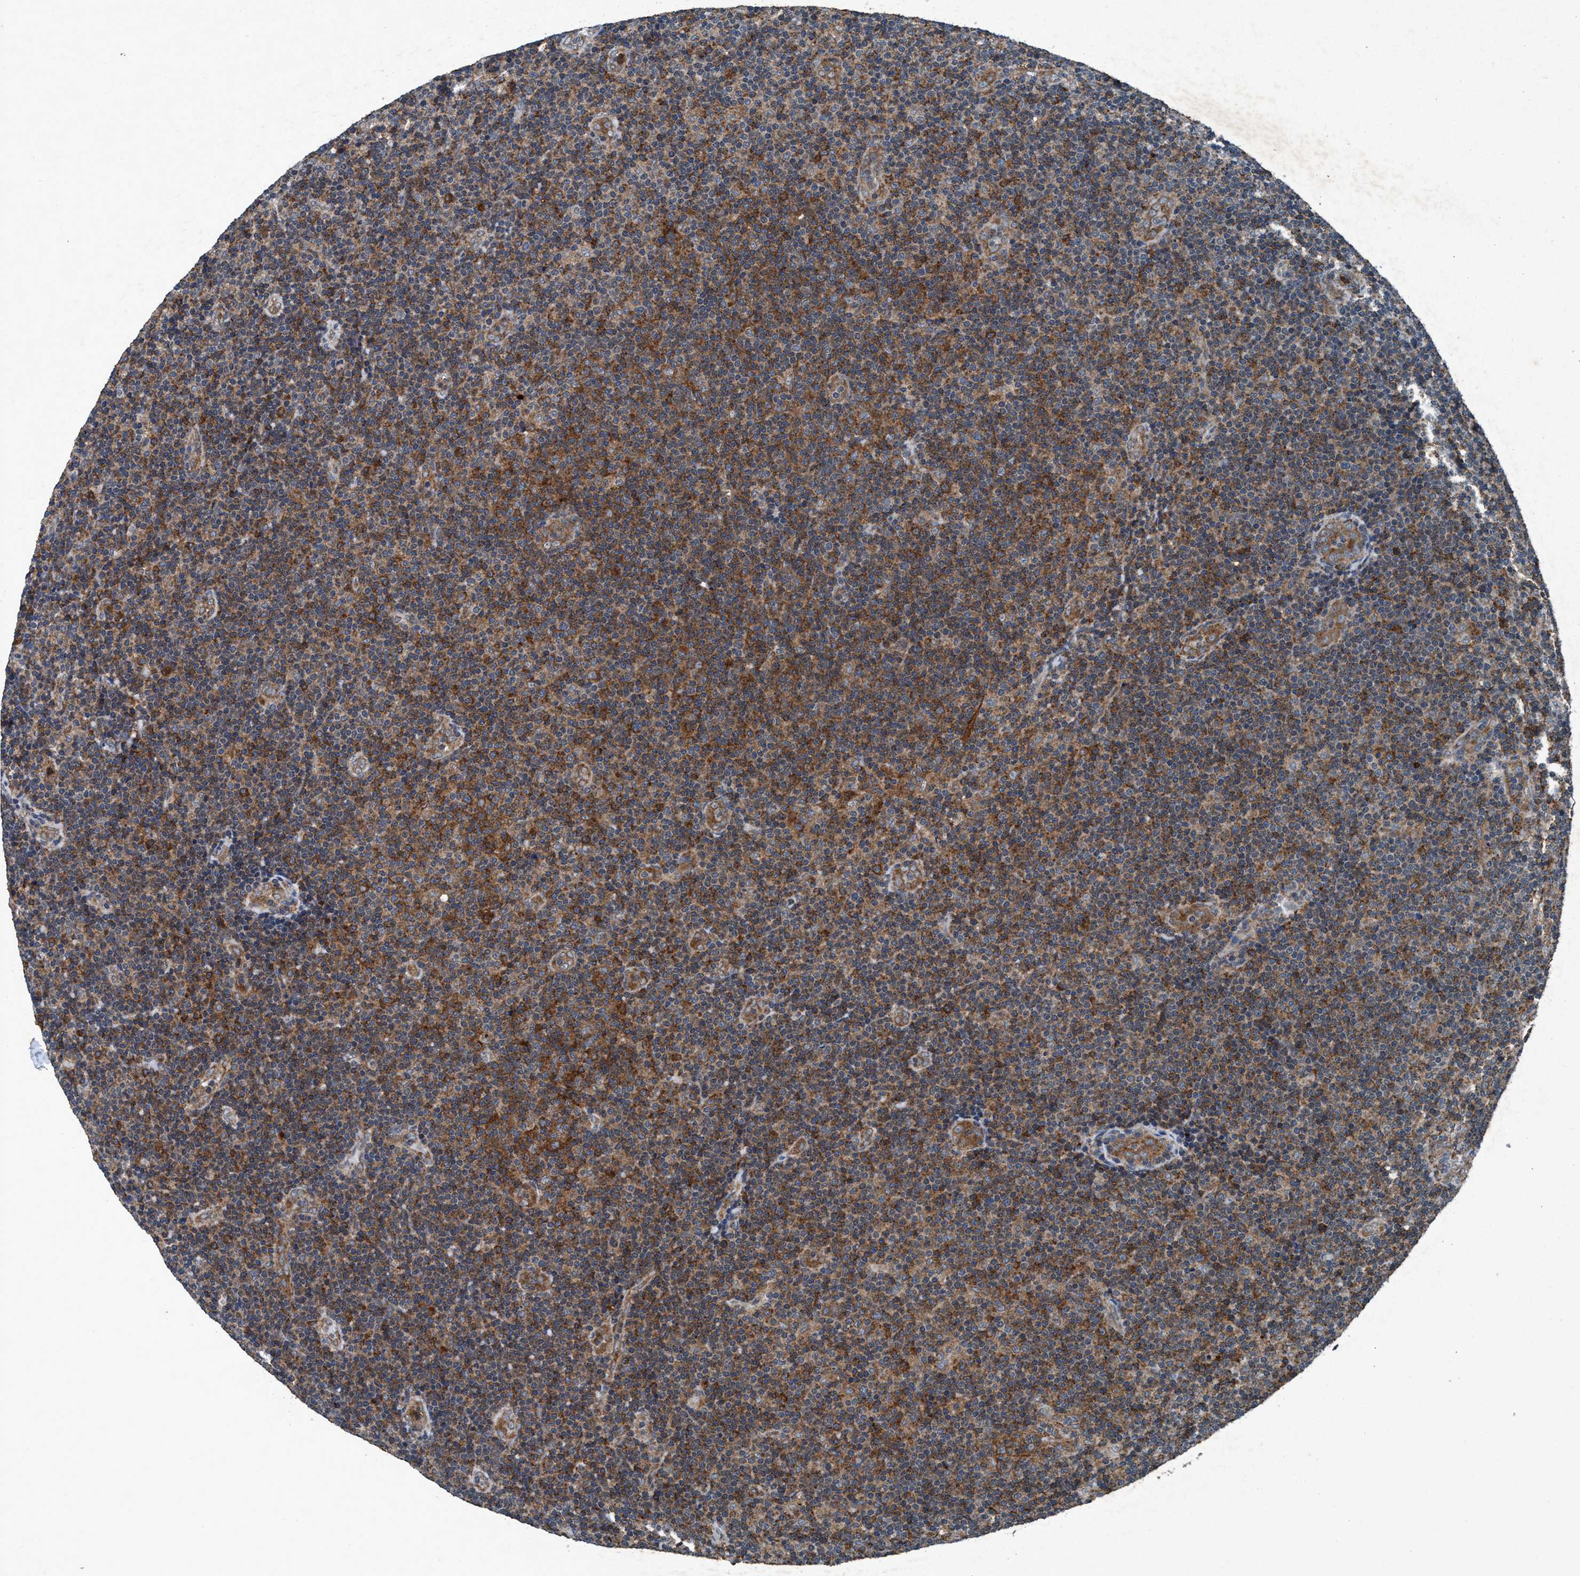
{"staining": {"intensity": "weak", "quantity": "25%-75%", "location": "cytoplasmic/membranous"}, "tissue": "lymphoma", "cell_type": "Tumor cells", "image_type": "cancer", "snomed": [{"axis": "morphology", "description": "Hodgkin's disease, NOS"}, {"axis": "topography", "description": "Lymph node"}], "caption": "Immunohistochemical staining of lymphoma reveals low levels of weak cytoplasmic/membranous positivity in approximately 25%-75% of tumor cells. The staining was performed using DAB (3,3'-diaminobenzidine) to visualize the protein expression in brown, while the nuclei were stained in blue with hematoxylin (Magnification: 20x).", "gene": "AKT1S1", "patient": {"sex": "female", "age": 57}}